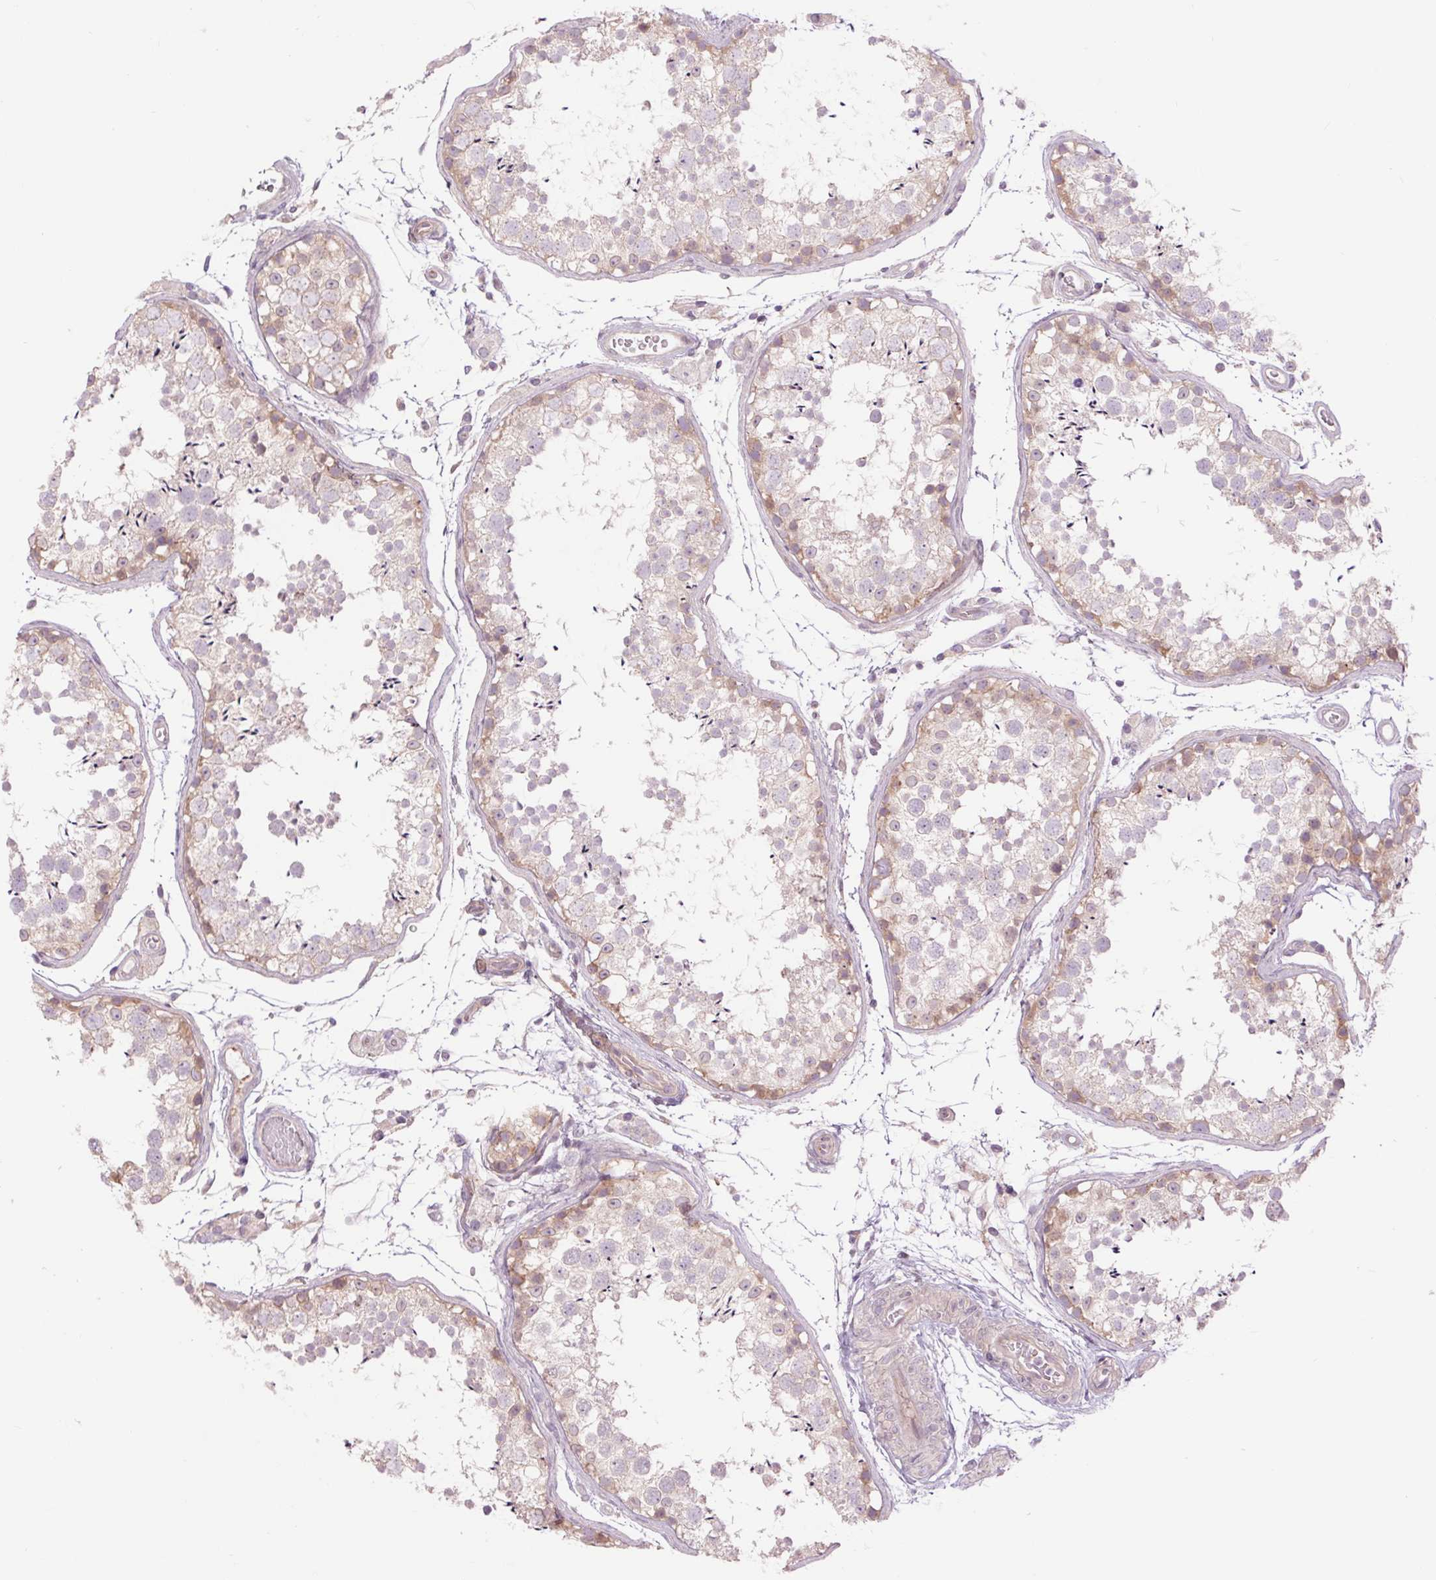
{"staining": {"intensity": "weak", "quantity": "<25%", "location": "cytoplasmic/membranous"}, "tissue": "testis", "cell_type": "Cells in seminiferous ducts", "image_type": "normal", "snomed": [{"axis": "morphology", "description": "Normal tissue, NOS"}, {"axis": "topography", "description": "Testis"}], "caption": "Immunohistochemical staining of unremarkable human testis shows no significant expression in cells in seminiferous ducts.", "gene": "CTNNA3", "patient": {"sex": "male", "age": 29}}